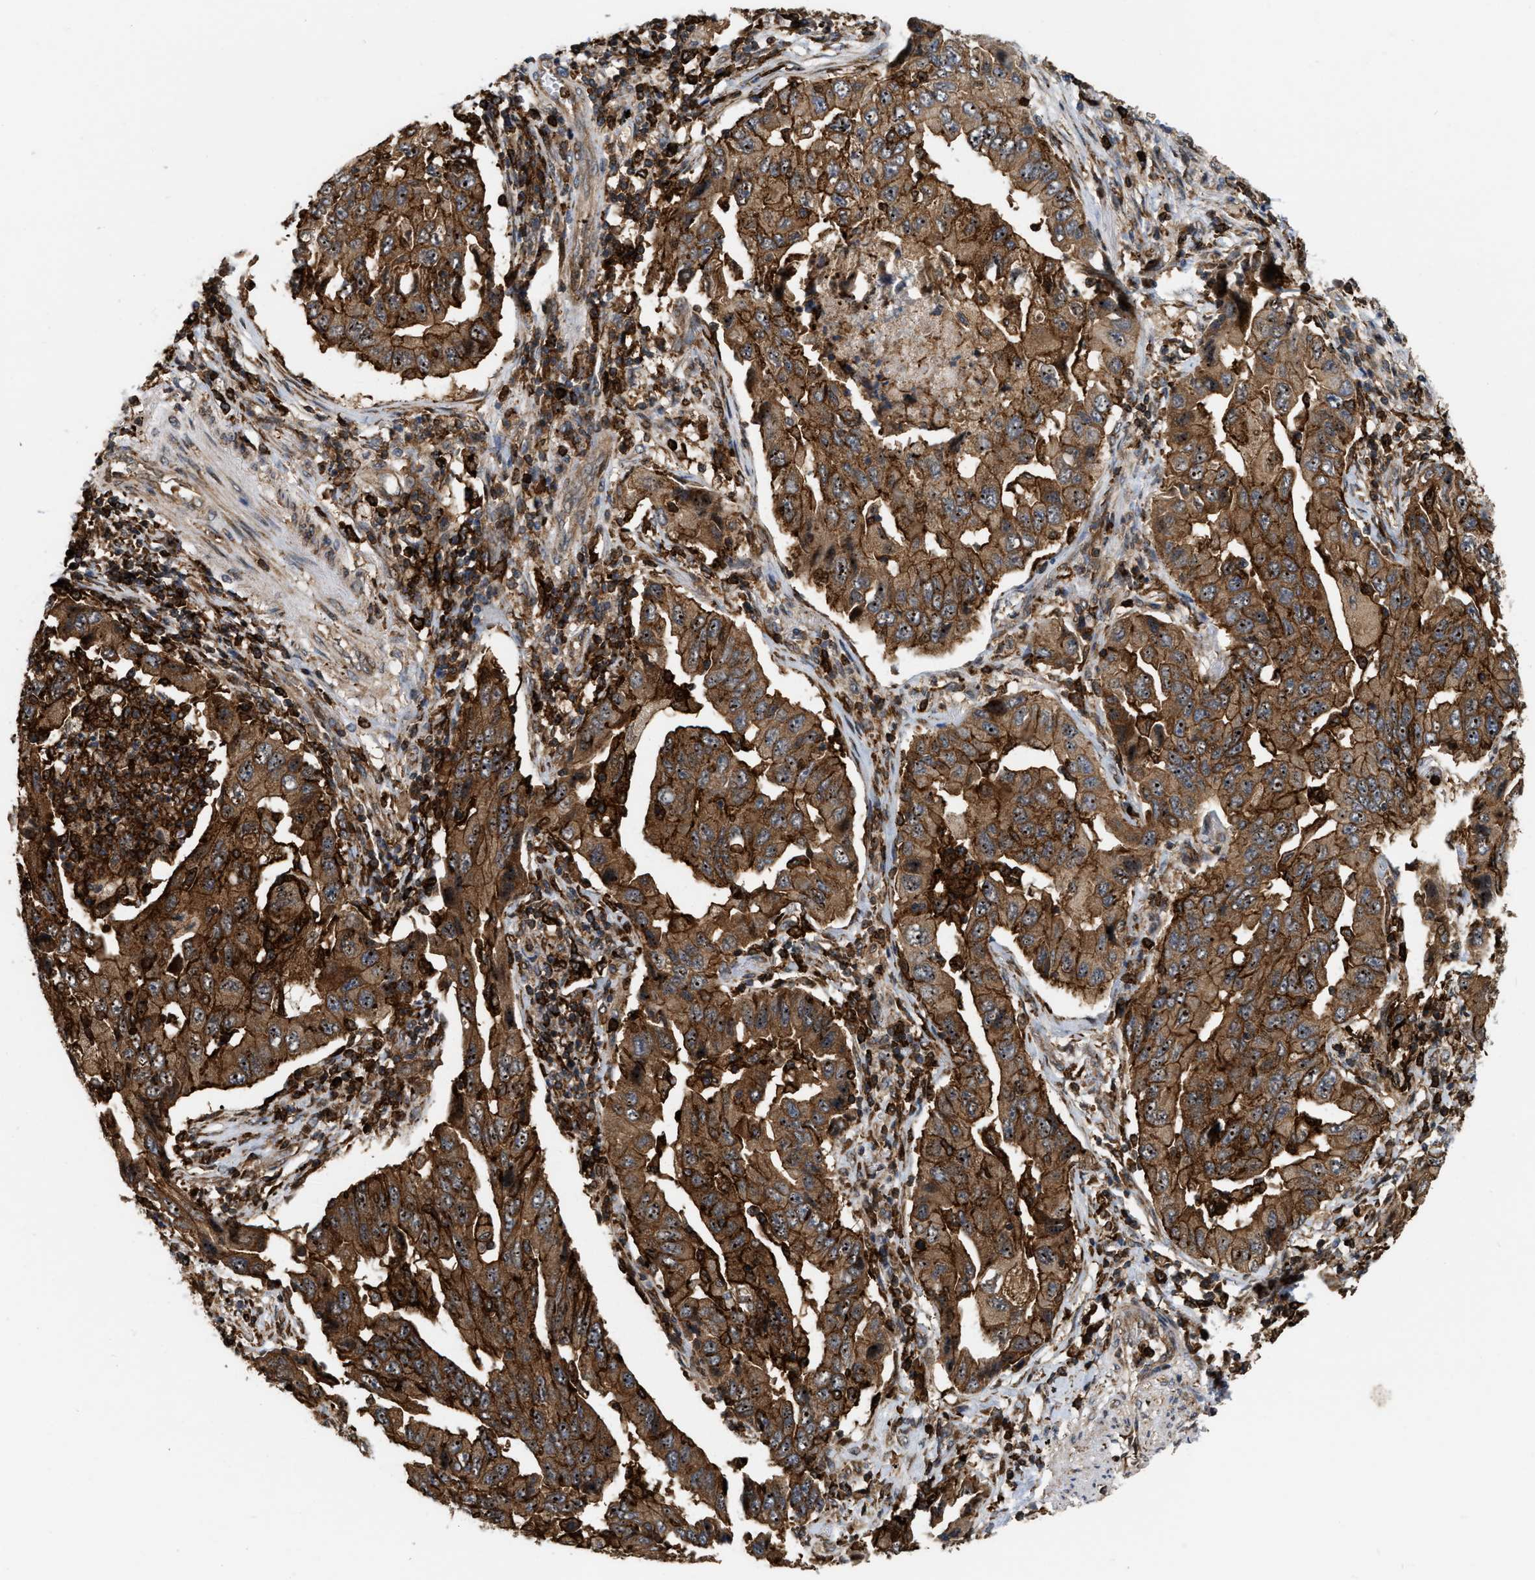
{"staining": {"intensity": "strong", "quantity": ">75%", "location": "cytoplasmic/membranous,nuclear"}, "tissue": "lung cancer", "cell_type": "Tumor cells", "image_type": "cancer", "snomed": [{"axis": "morphology", "description": "Adenocarcinoma, NOS"}, {"axis": "topography", "description": "Lung"}], "caption": "Immunohistochemistry (DAB (3,3'-diaminobenzidine)) staining of human adenocarcinoma (lung) exhibits strong cytoplasmic/membranous and nuclear protein staining in approximately >75% of tumor cells. (brown staining indicates protein expression, while blue staining denotes nuclei).", "gene": "IQCE", "patient": {"sex": "female", "age": 65}}